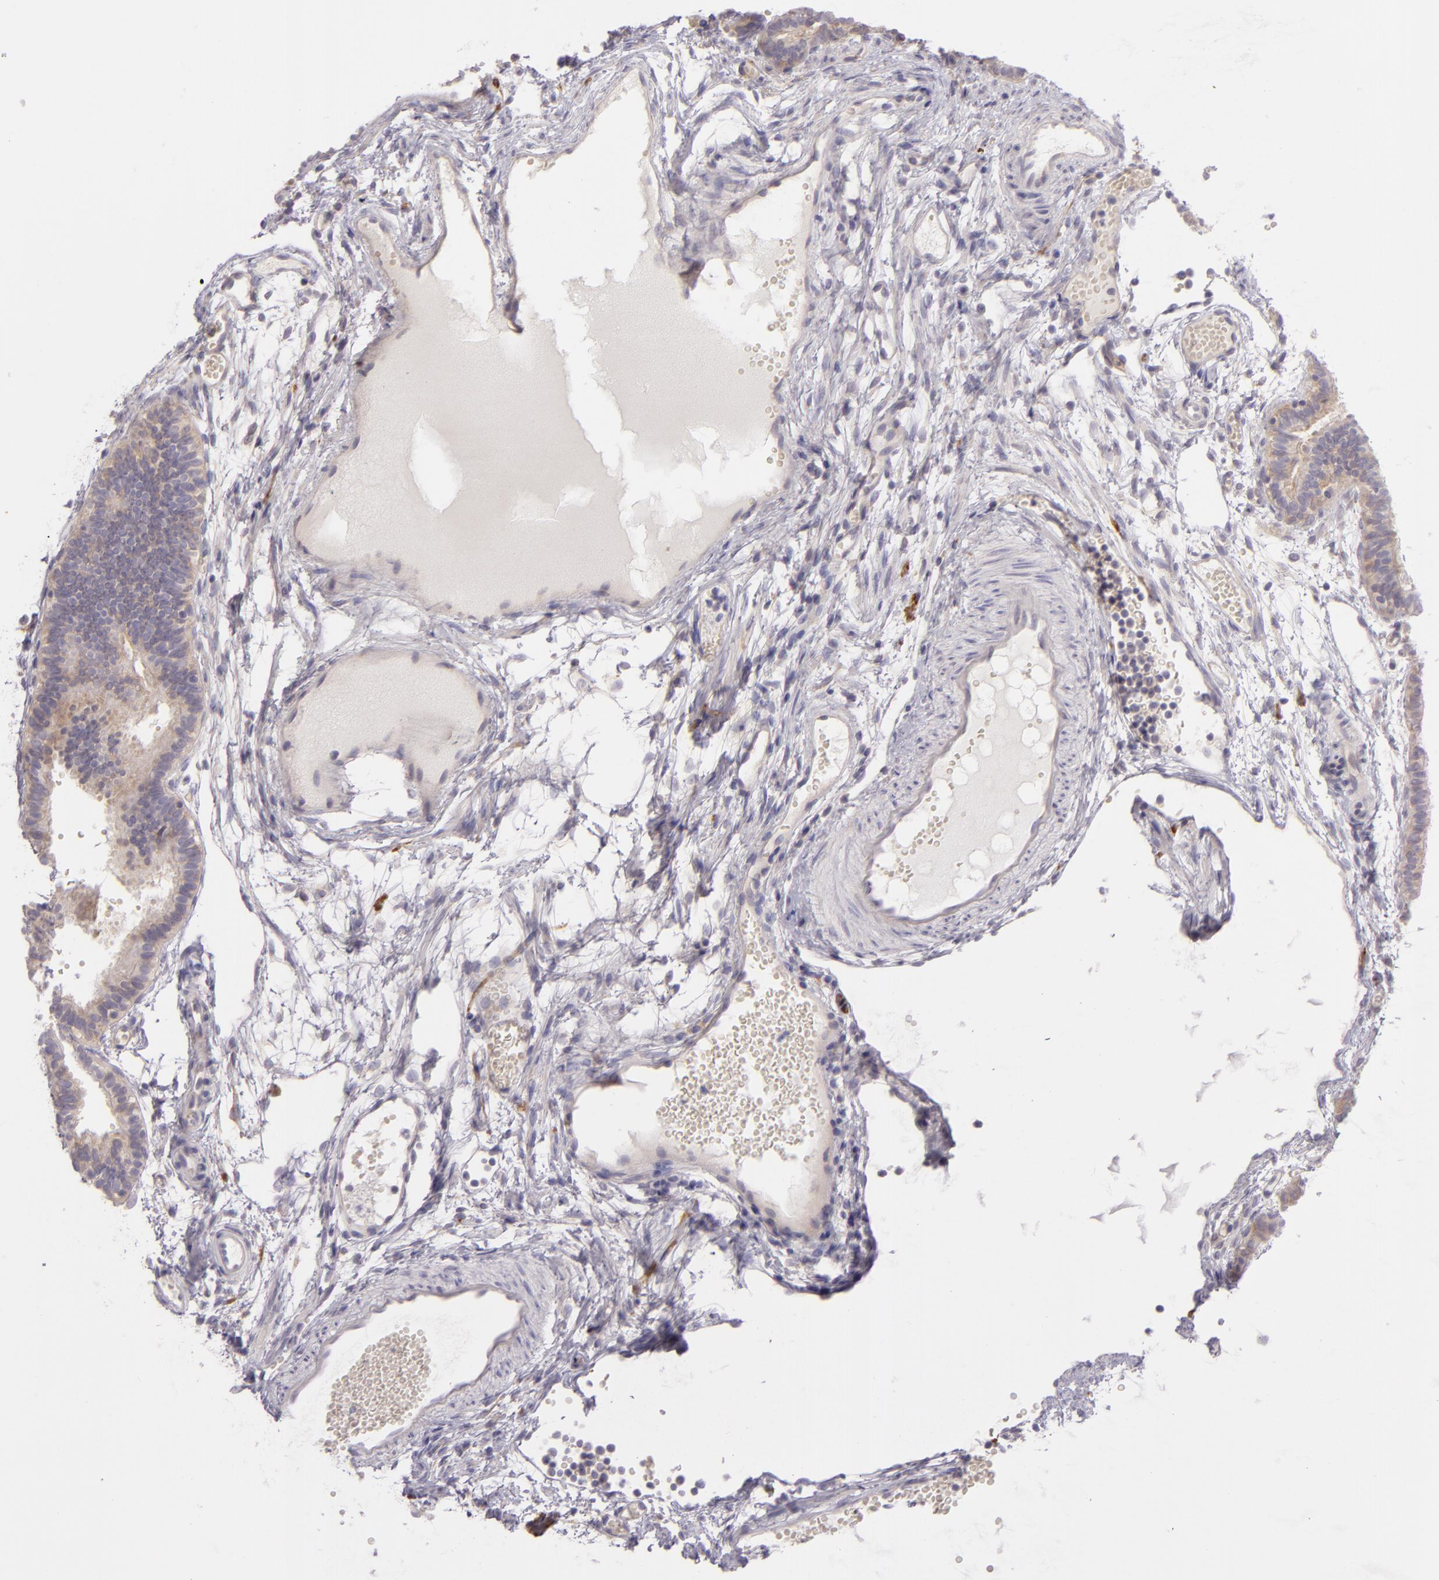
{"staining": {"intensity": "weak", "quantity": "25%-75%", "location": "cytoplasmic/membranous"}, "tissue": "fallopian tube", "cell_type": "Glandular cells", "image_type": "normal", "snomed": [{"axis": "morphology", "description": "Normal tissue, NOS"}, {"axis": "topography", "description": "Fallopian tube"}], "caption": "Immunohistochemistry (DAB (3,3'-diaminobenzidine)) staining of unremarkable fallopian tube displays weak cytoplasmic/membranous protein expression in approximately 25%-75% of glandular cells.", "gene": "ZC3H7B", "patient": {"sex": "female", "age": 29}}